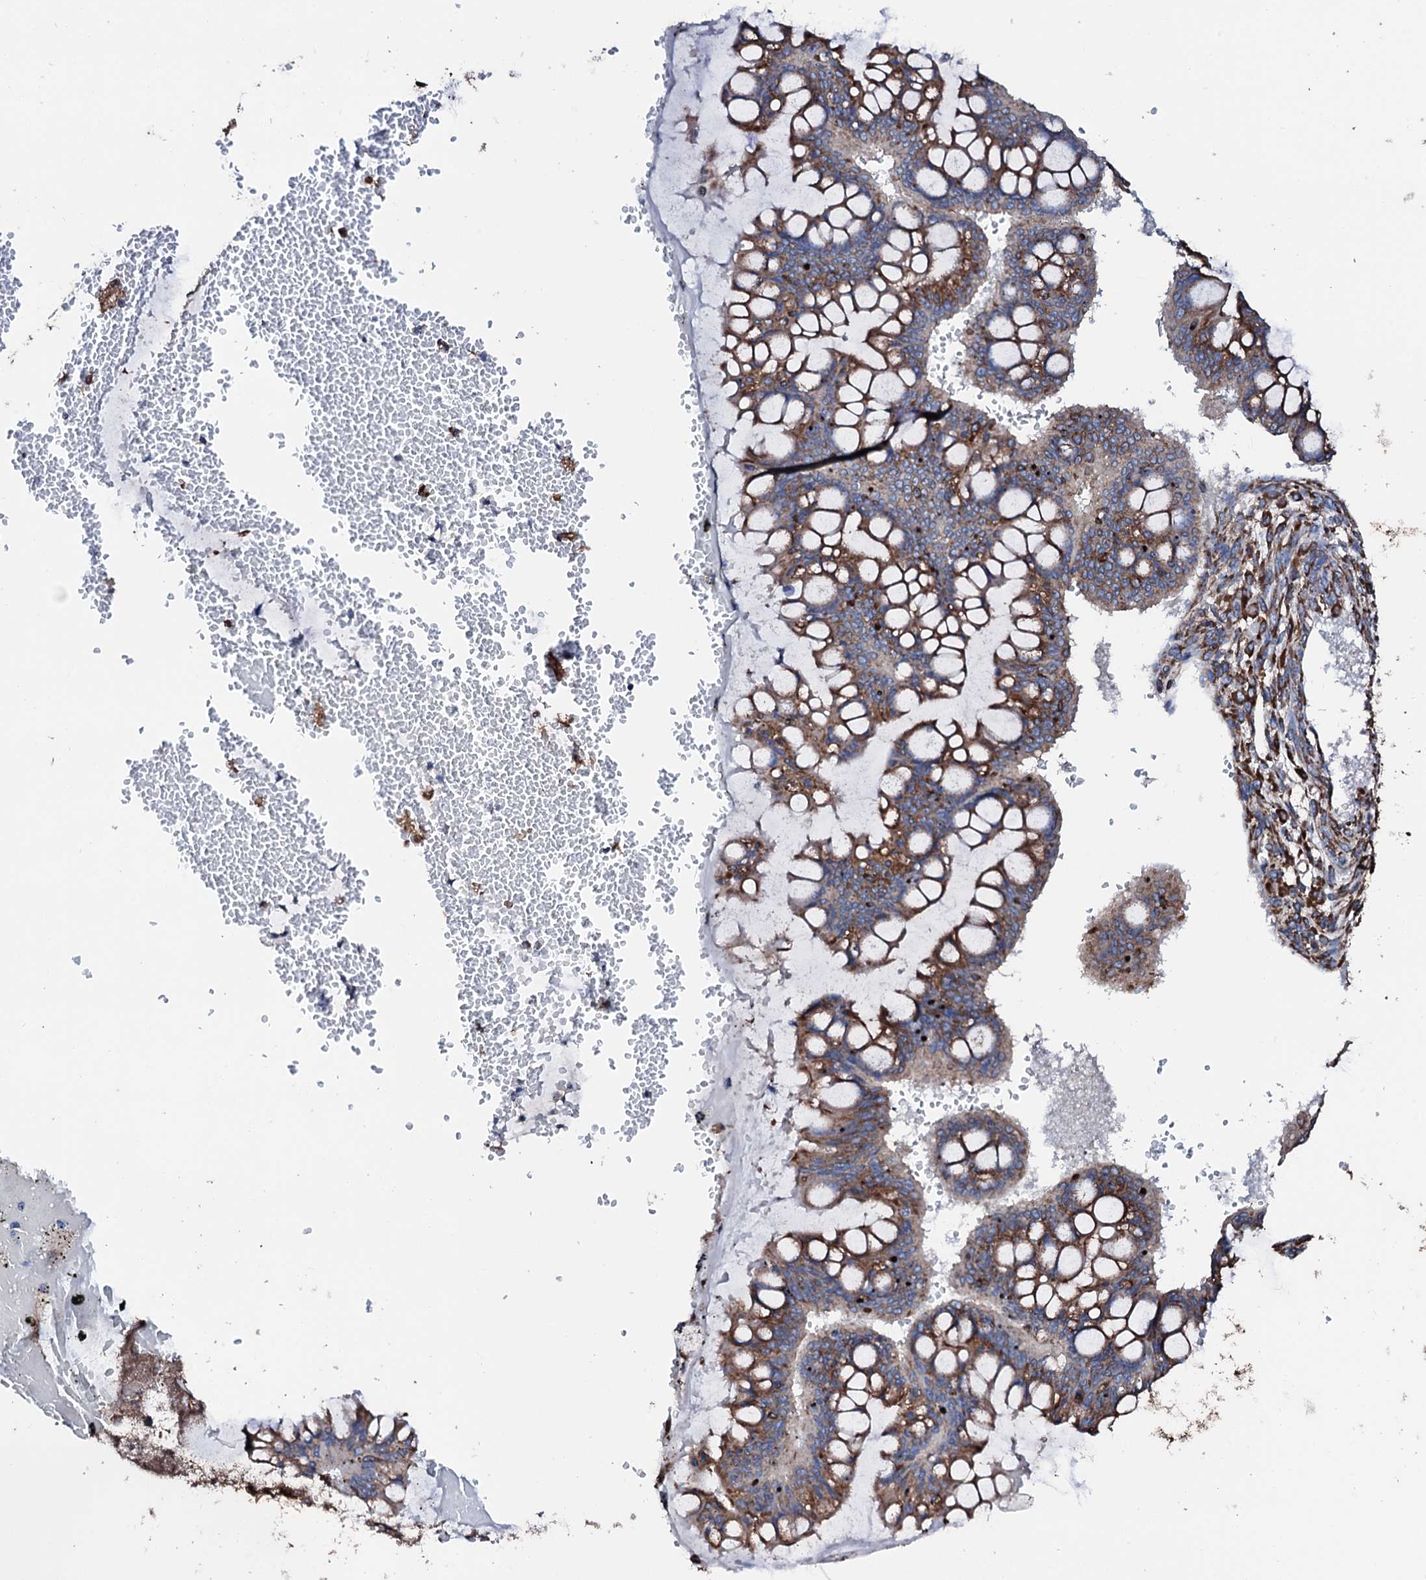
{"staining": {"intensity": "strong", "quantity": ">75%", "location": "cytoplasmic/membranous"}, "tissue": "ovarian cancer", "cell_type": "Tumor cells", "image_type": "cancer", "snomed": [{"axis": "morphology", "description": "Cystadenocarcinoma, mucinous, NOS"}, {"axis": "topography", "description": "Ovary"}], "caption": "Mucinous cystadenocarcinoma (ovarian) stained for a protein (brown) exhibits strong cytoplasmic/membranous positive positivity in approximately >75% of tumor cells.", "gene": "AMDHD1", "patient": {"sex": "female", "age": 73}}